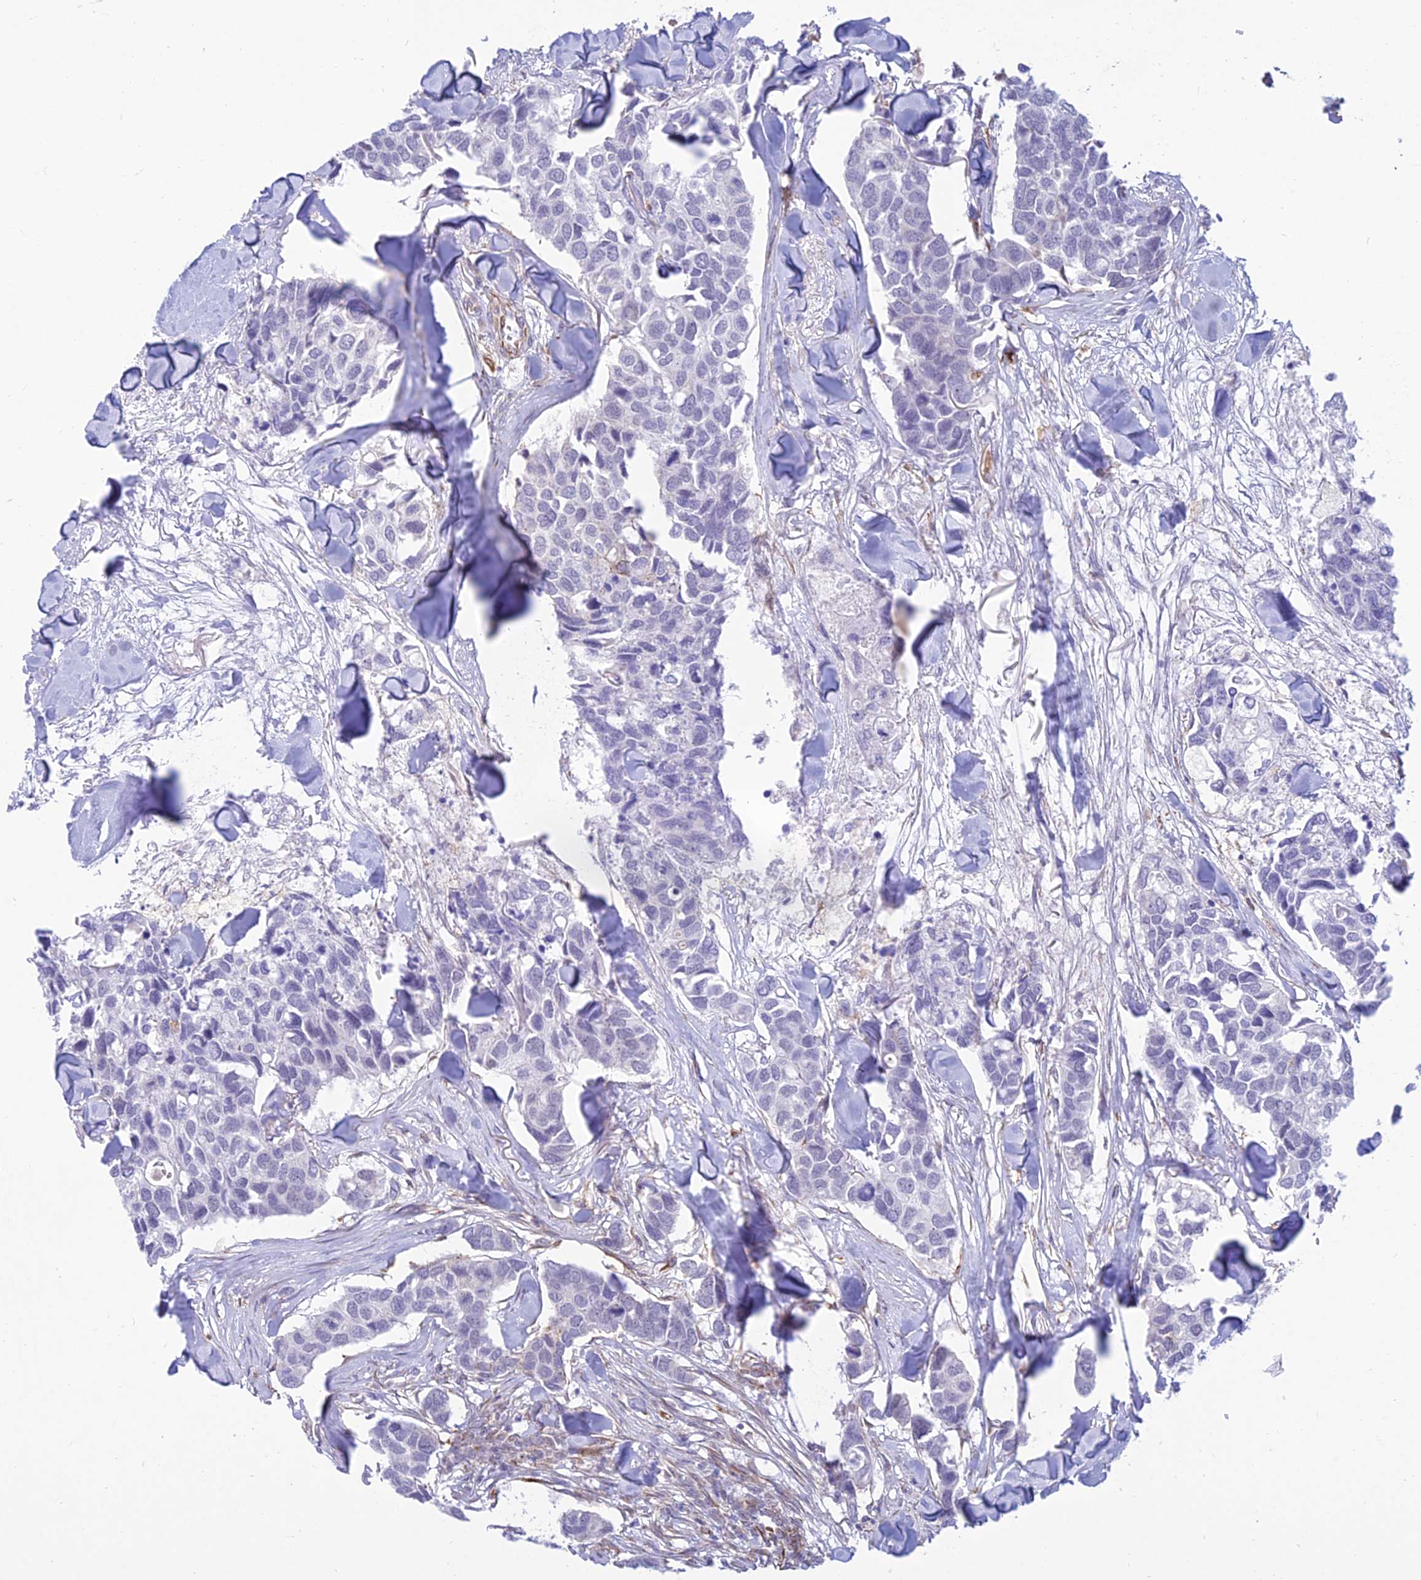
{"staining": {"intensity": "negative", "quantity": "none", "location": "none"}, "tissue": "breast cancer", "cell_type": "Tumor cells", "image_type": "cancer", "snomed": [{"axis": "morphology", "description": "Duct carcinoma"}, {"axis": "topography", "description": "Breast"}], "caption": "Immunohistochemistry histopathology image of human breast cancer stained for a protein (brown), which shows no expression in tumor cells. Nuclei are stained in blue.", "gene": "SAPCD2", "patient": {"sex": "female", "age": 83}}